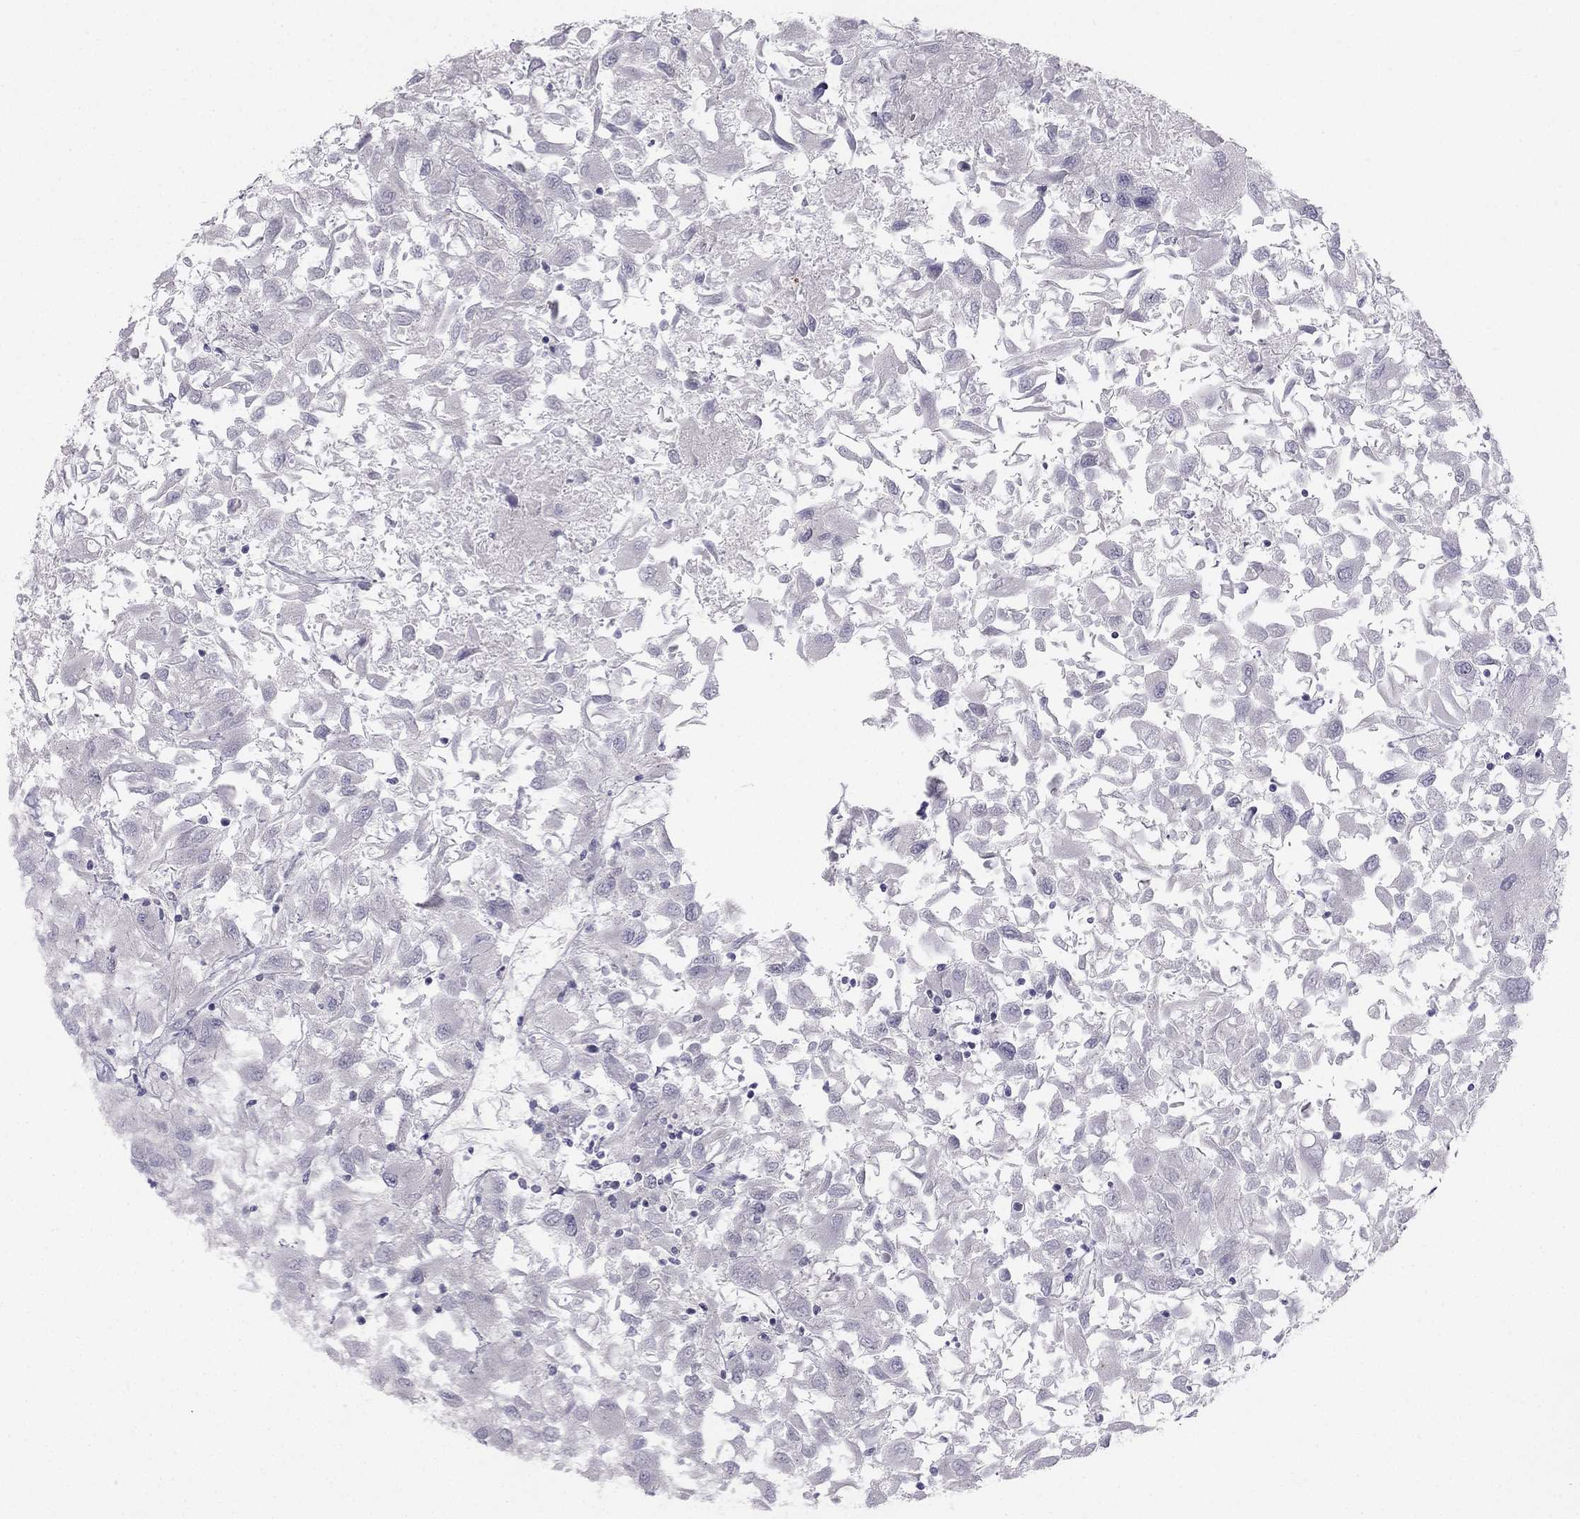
{"staining": {"intensity": "negative", "quantity": "none", "location": "none"}, "tissue": "renal cancer", "cell_type": "Tumor cells", "image_type": "cancer", "snomed": [{"axis": "morphology", "description": "Adenocarcinoma, NOS"}, {"axis": "topography", "description": "Kidney"}], "caption": "High power microscopy image of an immunohistochemistry histopathology image of adenocarcinoma (renal), revealing no significant positivity in tumor cells.", "gene": "TRPS1", "patient": {"sex": "female", "age": 76}}